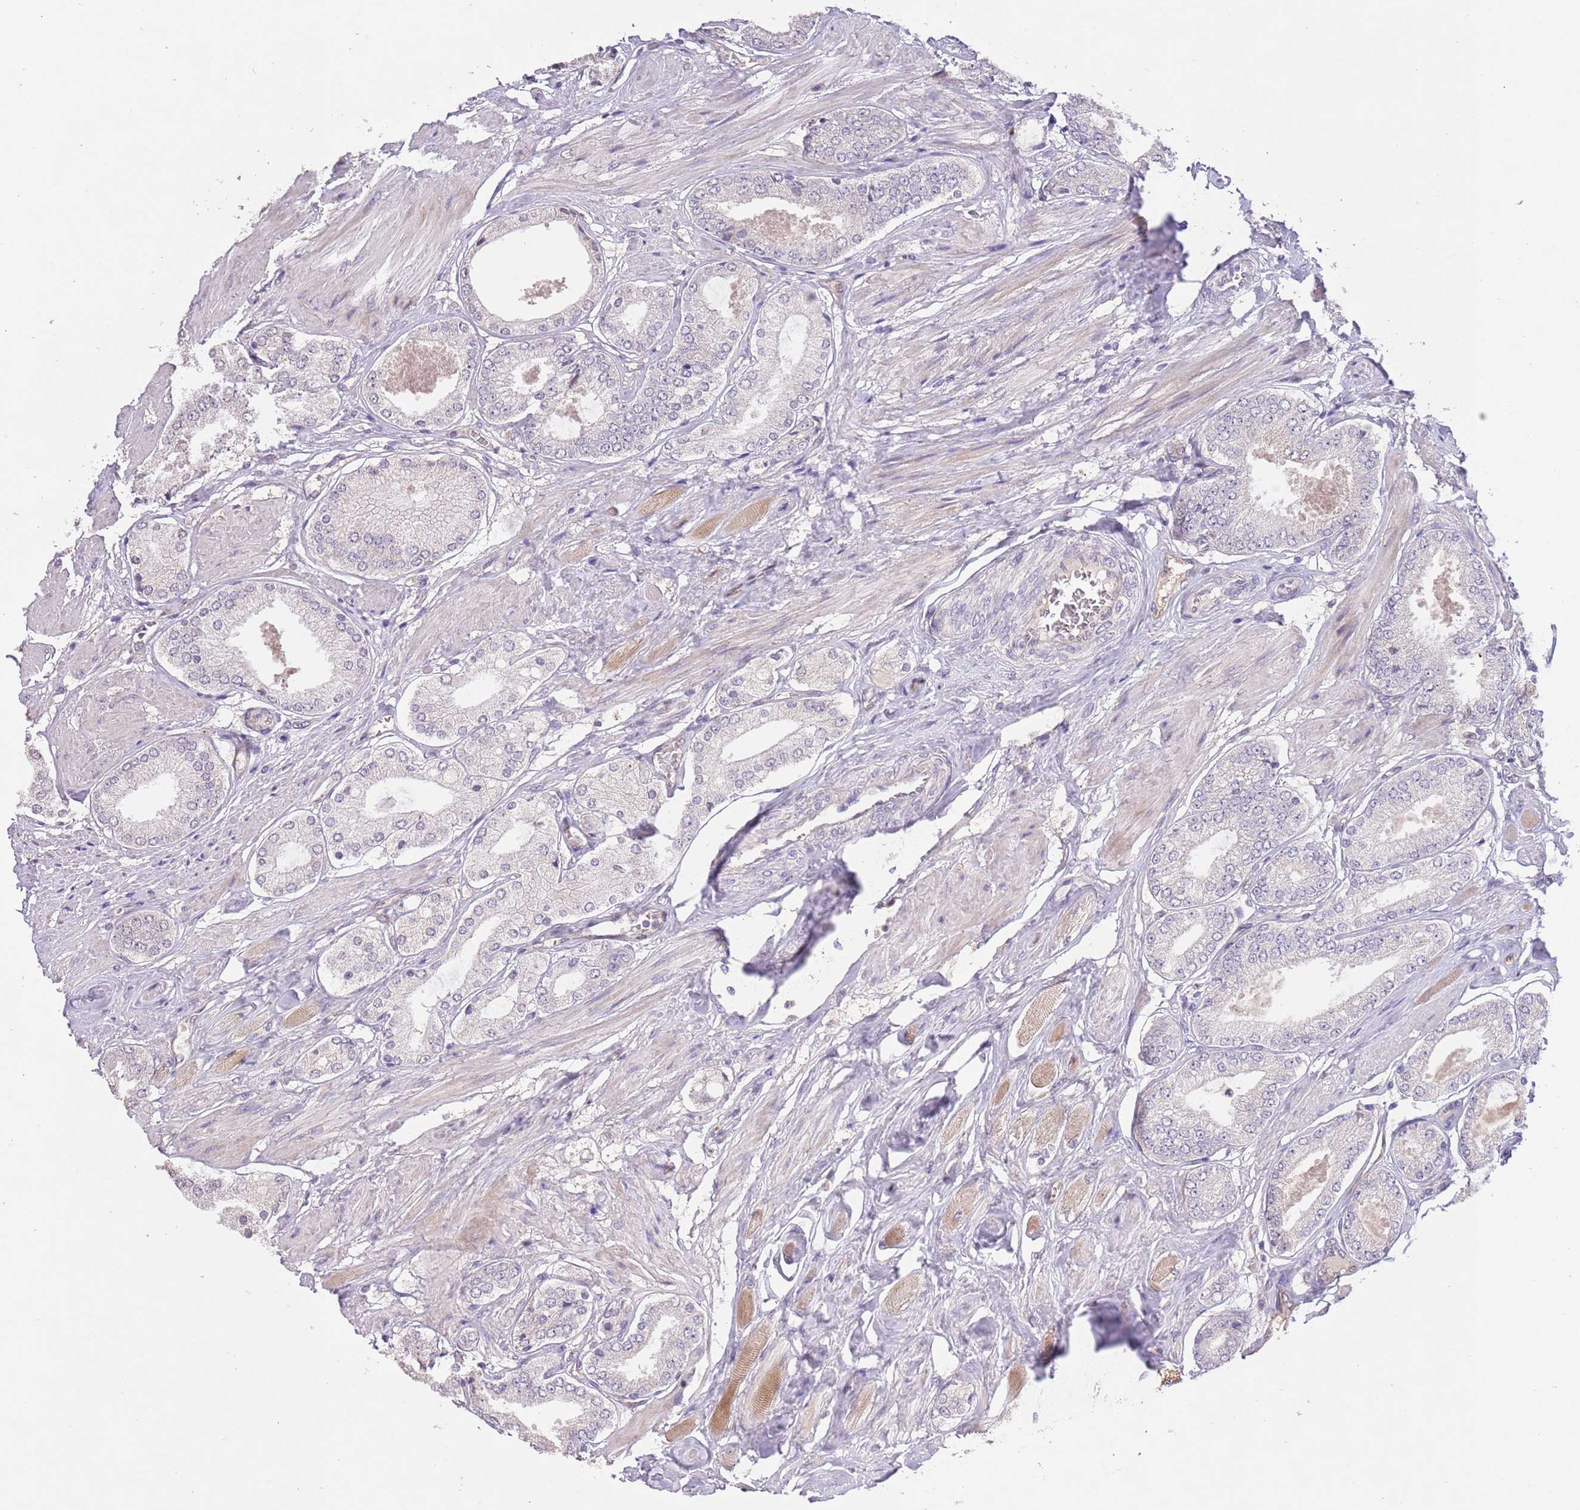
{"staining": {"intensity": "negative", "quantity": "none", "location": "none"}, "tissue": "prostate cancer", "cell_type": "Tumor cells", "image_type": "cancer", "snomed": [{"axis": "morphology", "description": "Adenocarcinoma, High grade"}, {"axis": "topography", "description": "Prostate and seminal vesicle, NOS"}], "caption": "An immunohistochemistry (IHC) histopathology image of prostate cancer (adenocarcinoma (high-grade)) is shown. There is no staining in tumor cells of prostate cancer (adenocarcinoma (high-grade)).", "gene": "ZNF658", "patient": {"sex": "male", "age": 64}}